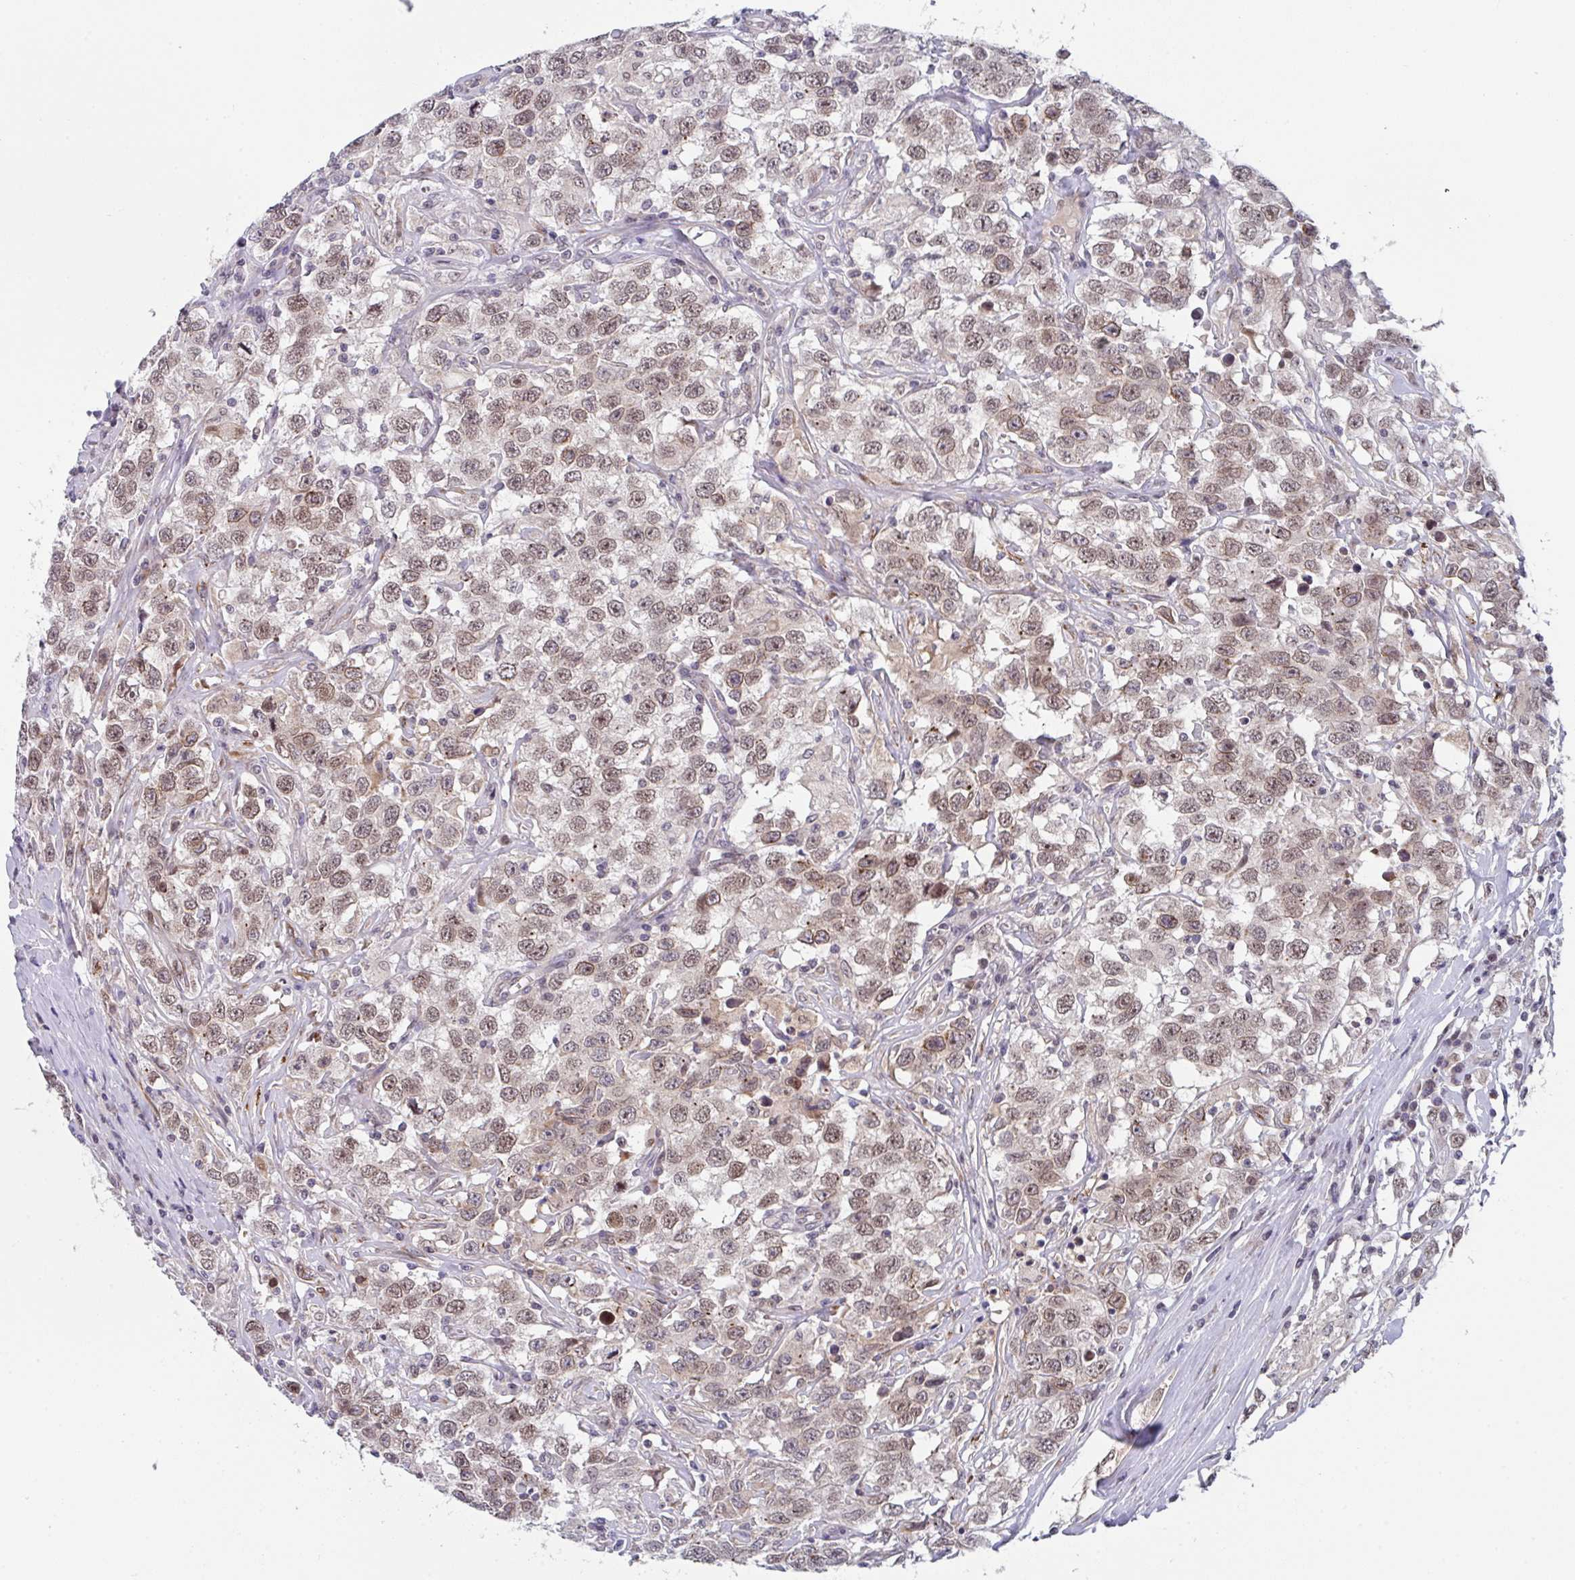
{"staining": {"intensity": "moderate", "quantity": ">75%", "location": "nuclear"}, "tissue": "testis cancer", "cell_type": "Tumor cells", "image_type": "cancer", "snomed": [{"axis": "morphology", "description": "Seminoma, NOS"}, {"axis": "topography", "description": "Testis"}], "caption": "This photomicrograph displays immunohistochemistry staining of human testis cancer (seminoma), with medium moderate nuclear expression in about >75% of tumor cells.", "gene": "RBM18", "patient": {"sex": "male", "age": 41}}